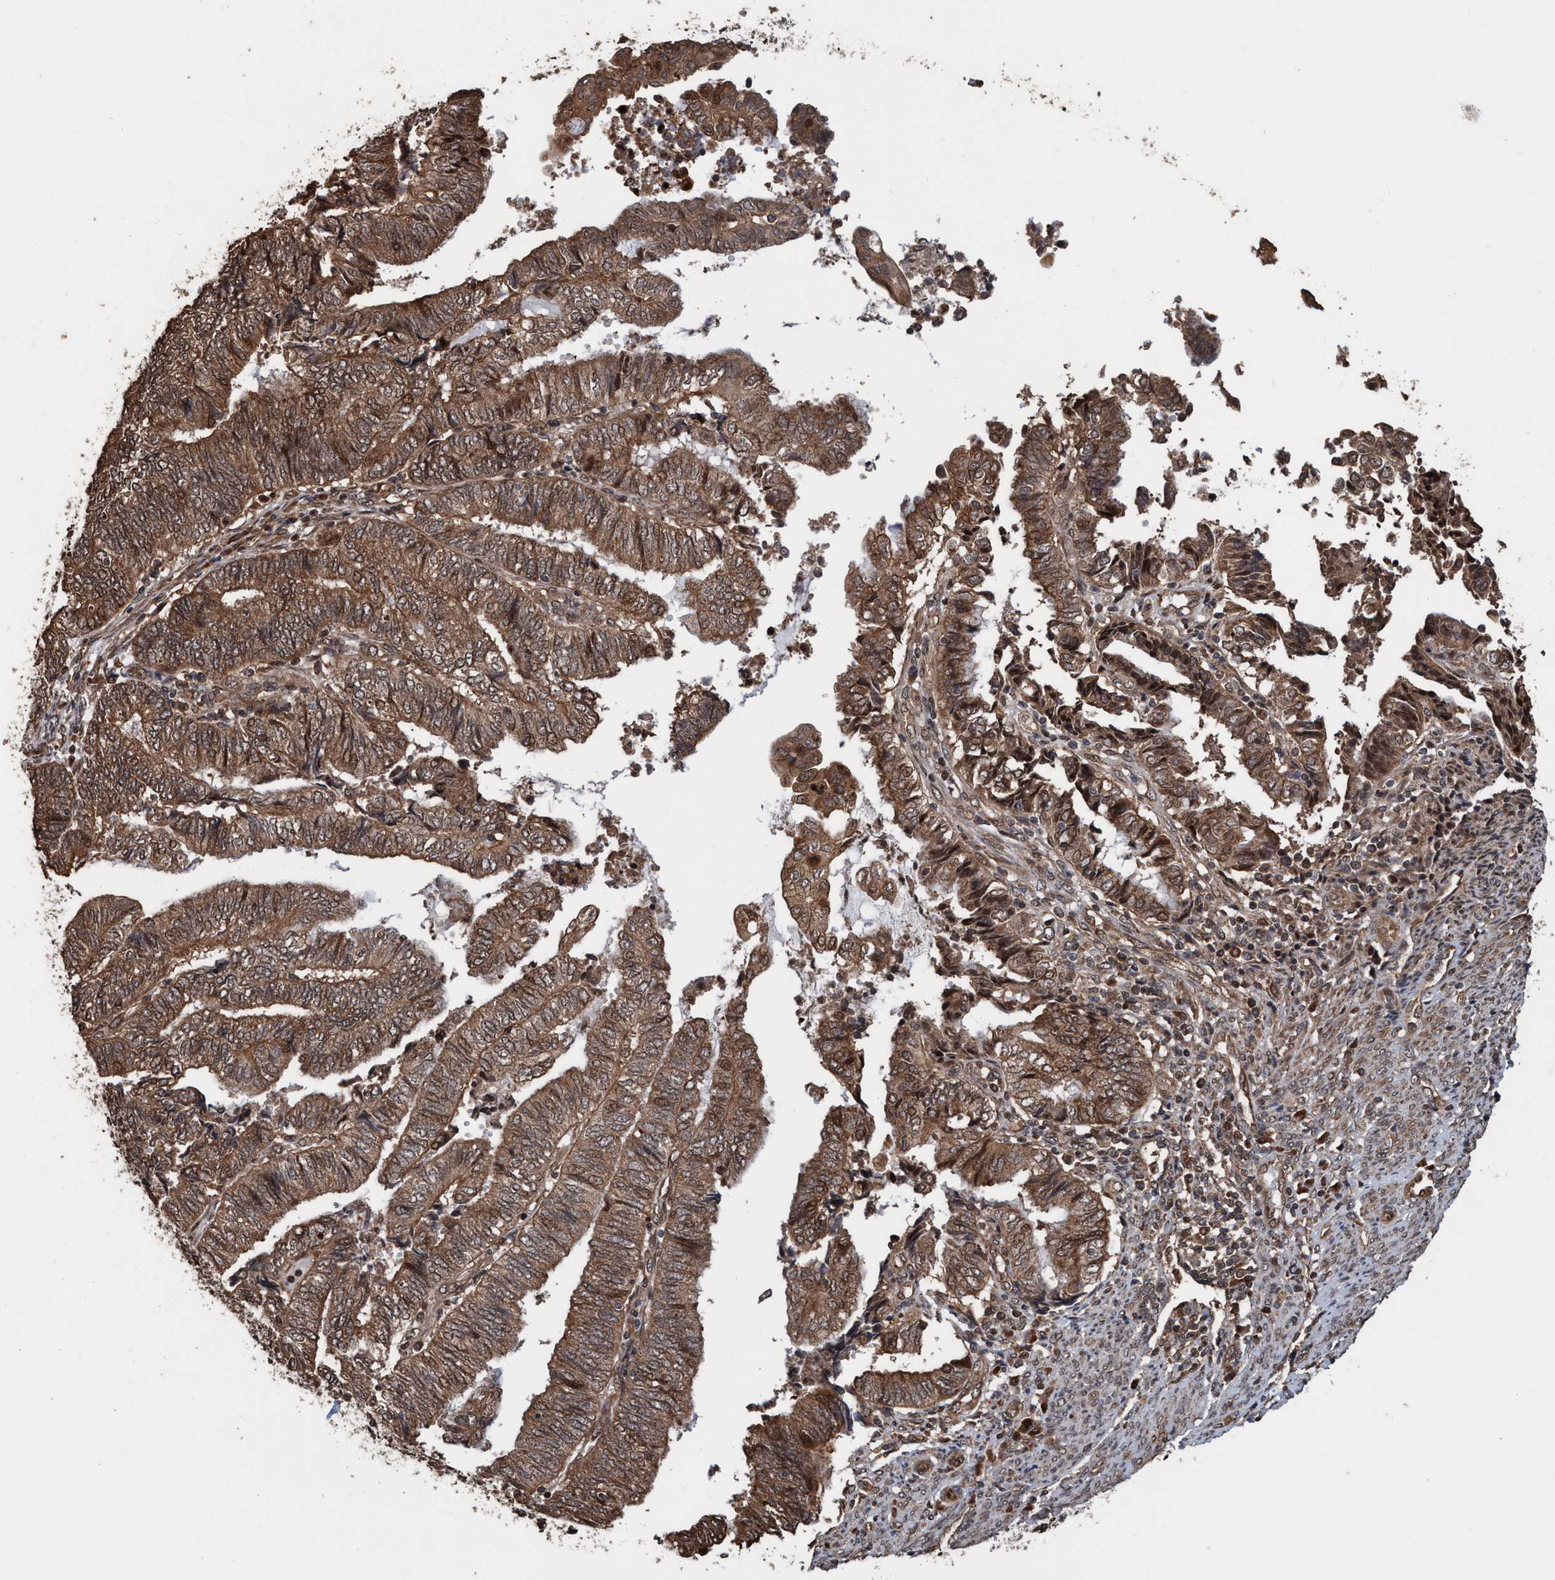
{"staining": {"intensity": "moderate", "quantity": ">75%", "location": "cytoplasmic/membranous,nuclear"}, "tissue": "endometrial cancer", "cell_type": "Tumor cells", "image_type": "cancer", "snomed": [{"axis": "morphology", "description": "Adenocarcinoma, NOS"}, {"axis": "topography", "description": "Uterus"}, {"axis": "topography", "description": "Endometrium"}], "caption": "Tumor cells show moderate cytoplasmic/membranous and nuclear expression in about >75% of cells in endometrial cancer (adenocarcinoma).", "gene": "TRPC7", "patient": {"sex": "female", "age": 70}}